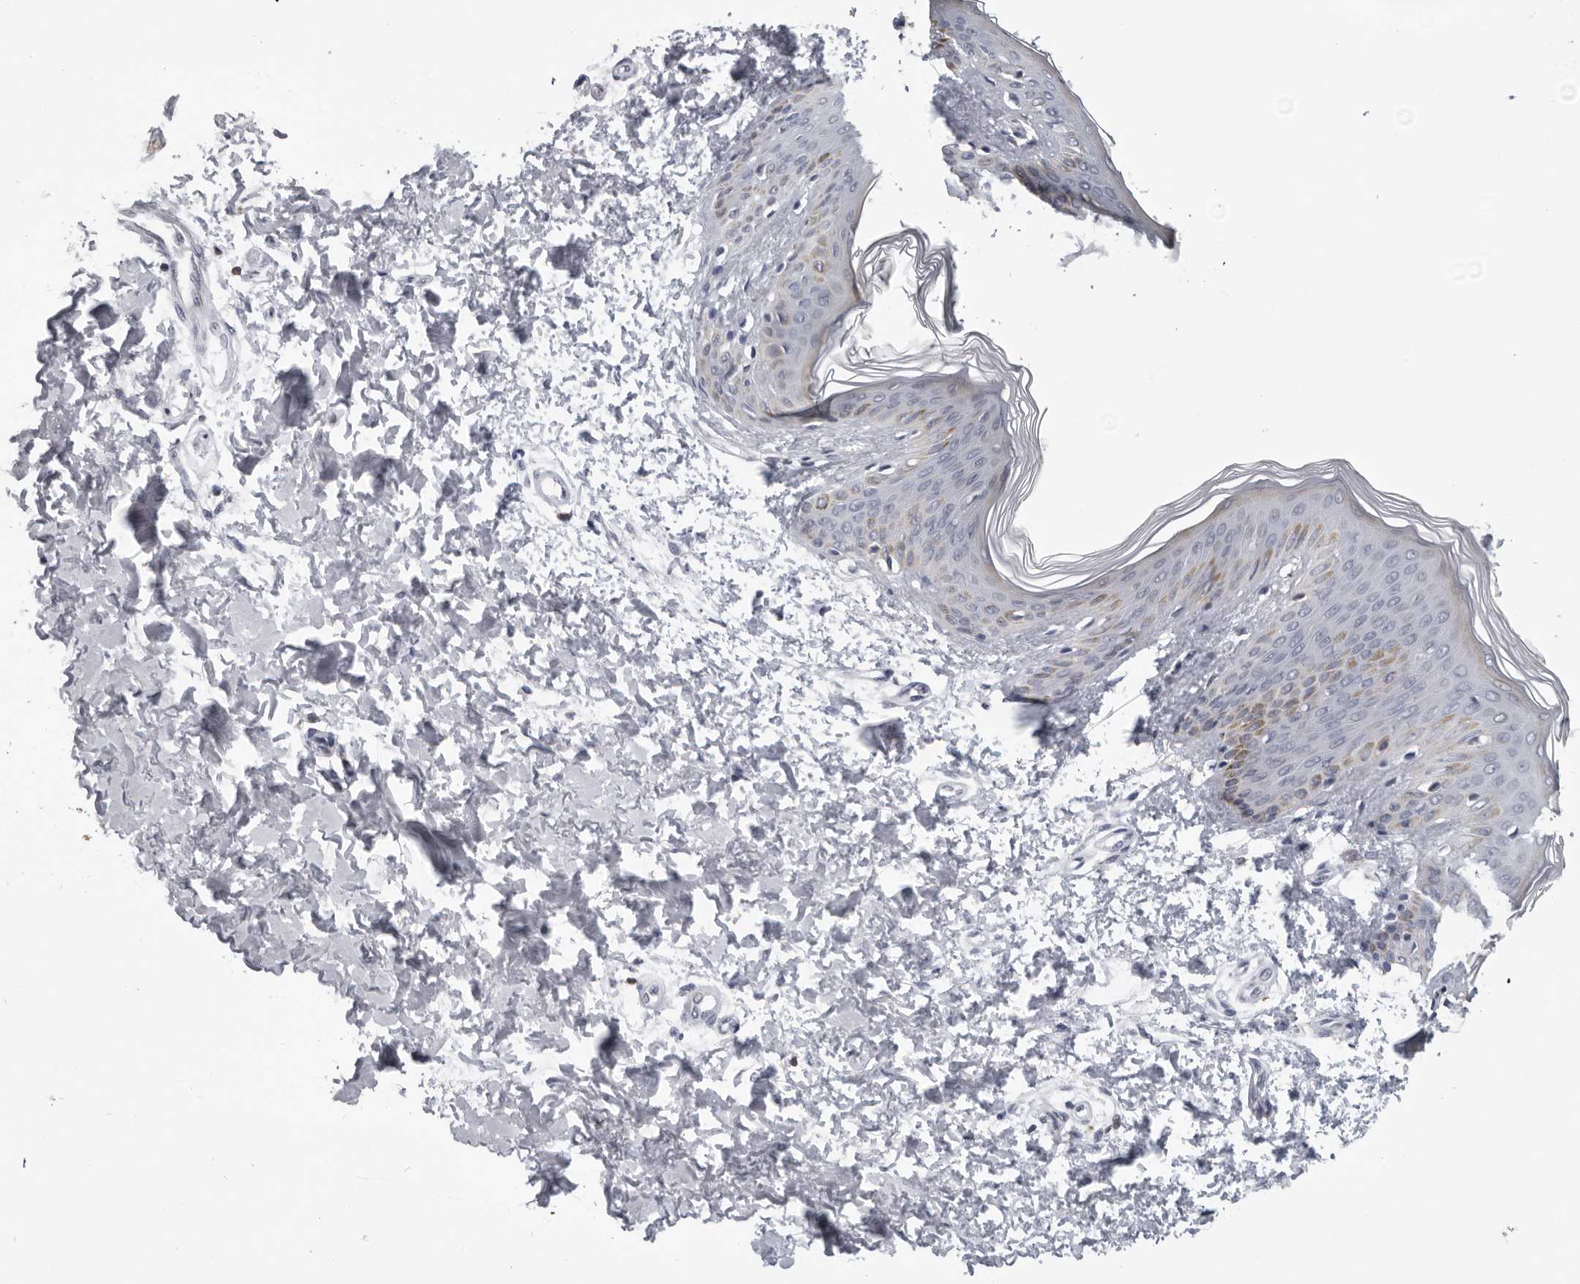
{"staining": {"intensity": "negative", "quantity": "none", "location": "none"}, "tissue": "skin", "cell_type": "Fibroblasts", "image_type": "normal", "snomed": [{"axis": "morphology", "description": "Normal tissue, NOS"}, {"axis": "morphology", "description": "Neoplasm, benign, NOS"}, {"axis": "topography", "description": "Skin"}, {"axis": "topography", "description": "Soft tissue"}], "caption": "Image shows no protein positivity in fibroblasts of normal skin. Brightfield microscopy of immunohistochemistry stained with DAB (3,3'-diaminobenzidine) (brown) and hematoxylin (blue), captured at high magnification.", "gene": "CPT2", "patient": {"sex": "male", "age": 26}}